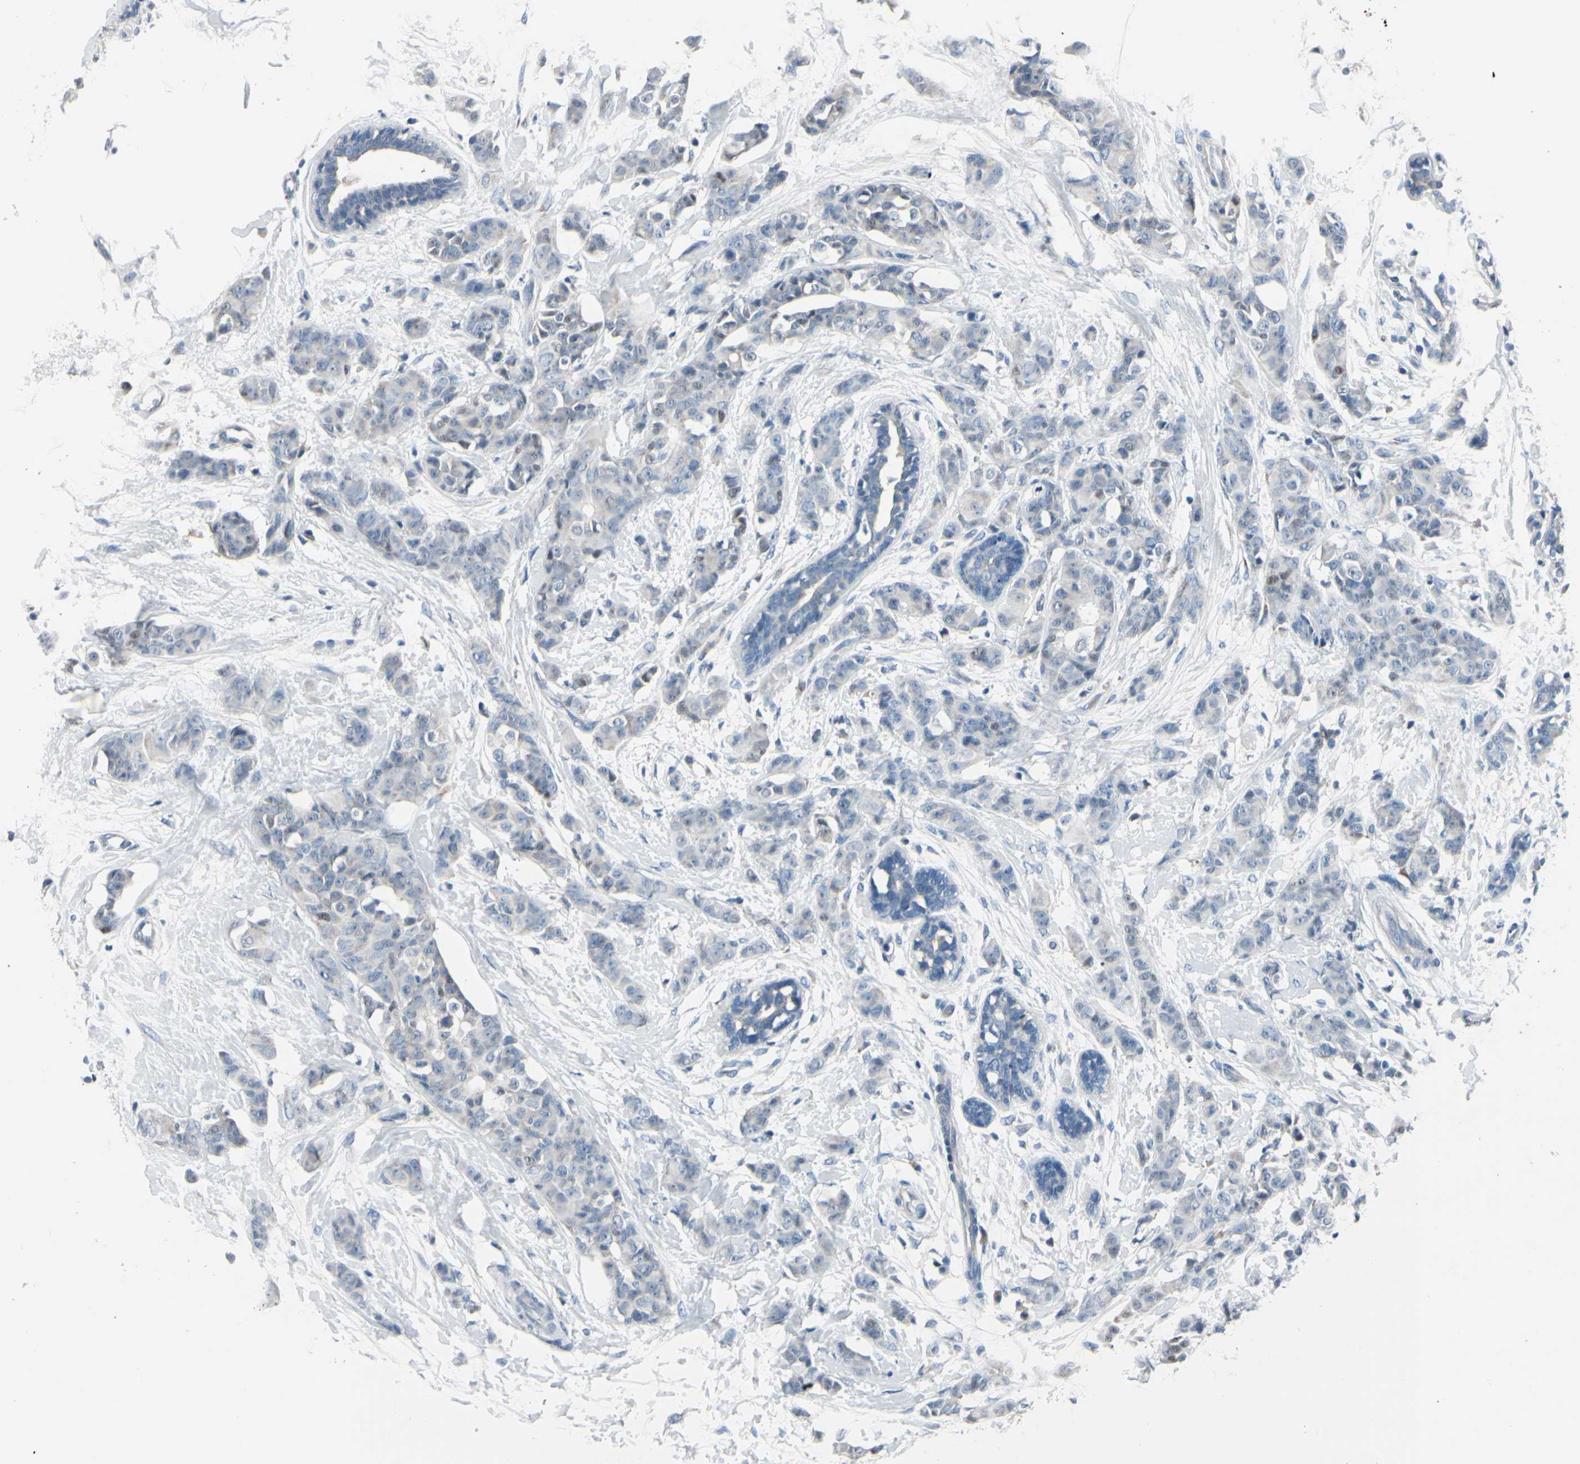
{"staining": {"intensity": "weak", "quantity": "<25%", "location": "cytoplasmic/membranous"}, "tissue": "breast cancer", "cell_type": "Tumor cells", "image_type": "cancer", "snomed": [{"axis": "morphology", "description": "Normal tissue, NOS"}, {"axis": "morphology", "description": "Duct carcinoma"}, {"axis": "topography", "description": "Breast"}], "caption": "Photomicrograph shows no significant protein expression in tumor cells of invasive ductal carcinoma (breast).", "gene": "PGR", "patient": {"sex": "female", "age": 40}}